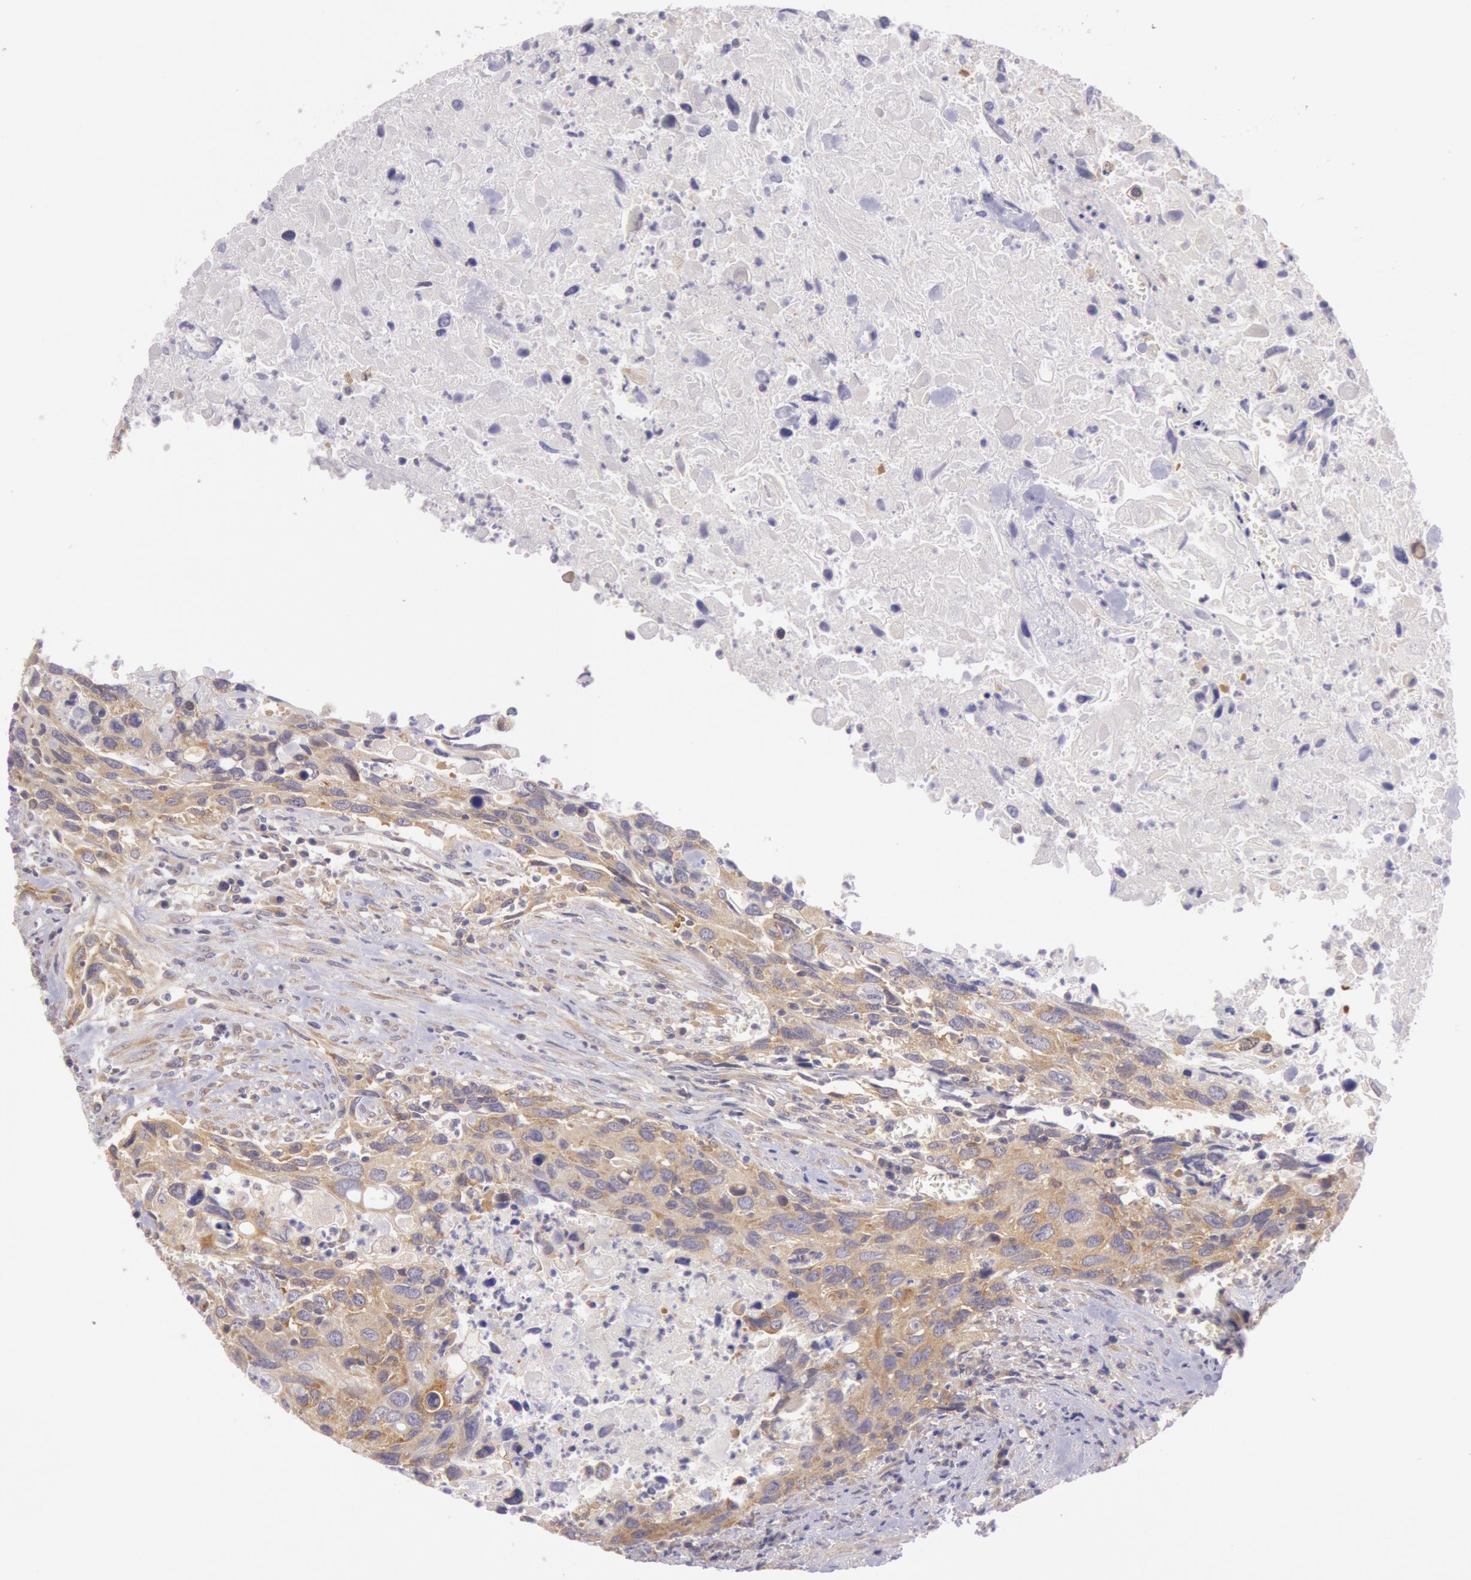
{"staining": {"intensity": "weak", "quantity": ">75%", "location": "cytoplasmic/membranous"}, "tissue": "urothelial cancer", "cell_type": "Tumor cells", "image_type": "cancer", "snomed": [{"axis": "morphology", "description": "Urothelial carcinoma, High grade"}, {"axis": "topography", "description": "Urinary bladder"}], "caption": "Protein staining of urothelial cancer tissue exhibits weak cytoplasmic/membranous positivity in approximately >75% of tumor cells.", "gene": "CHUK", "patient": {"sex": "male", "age": 71}}